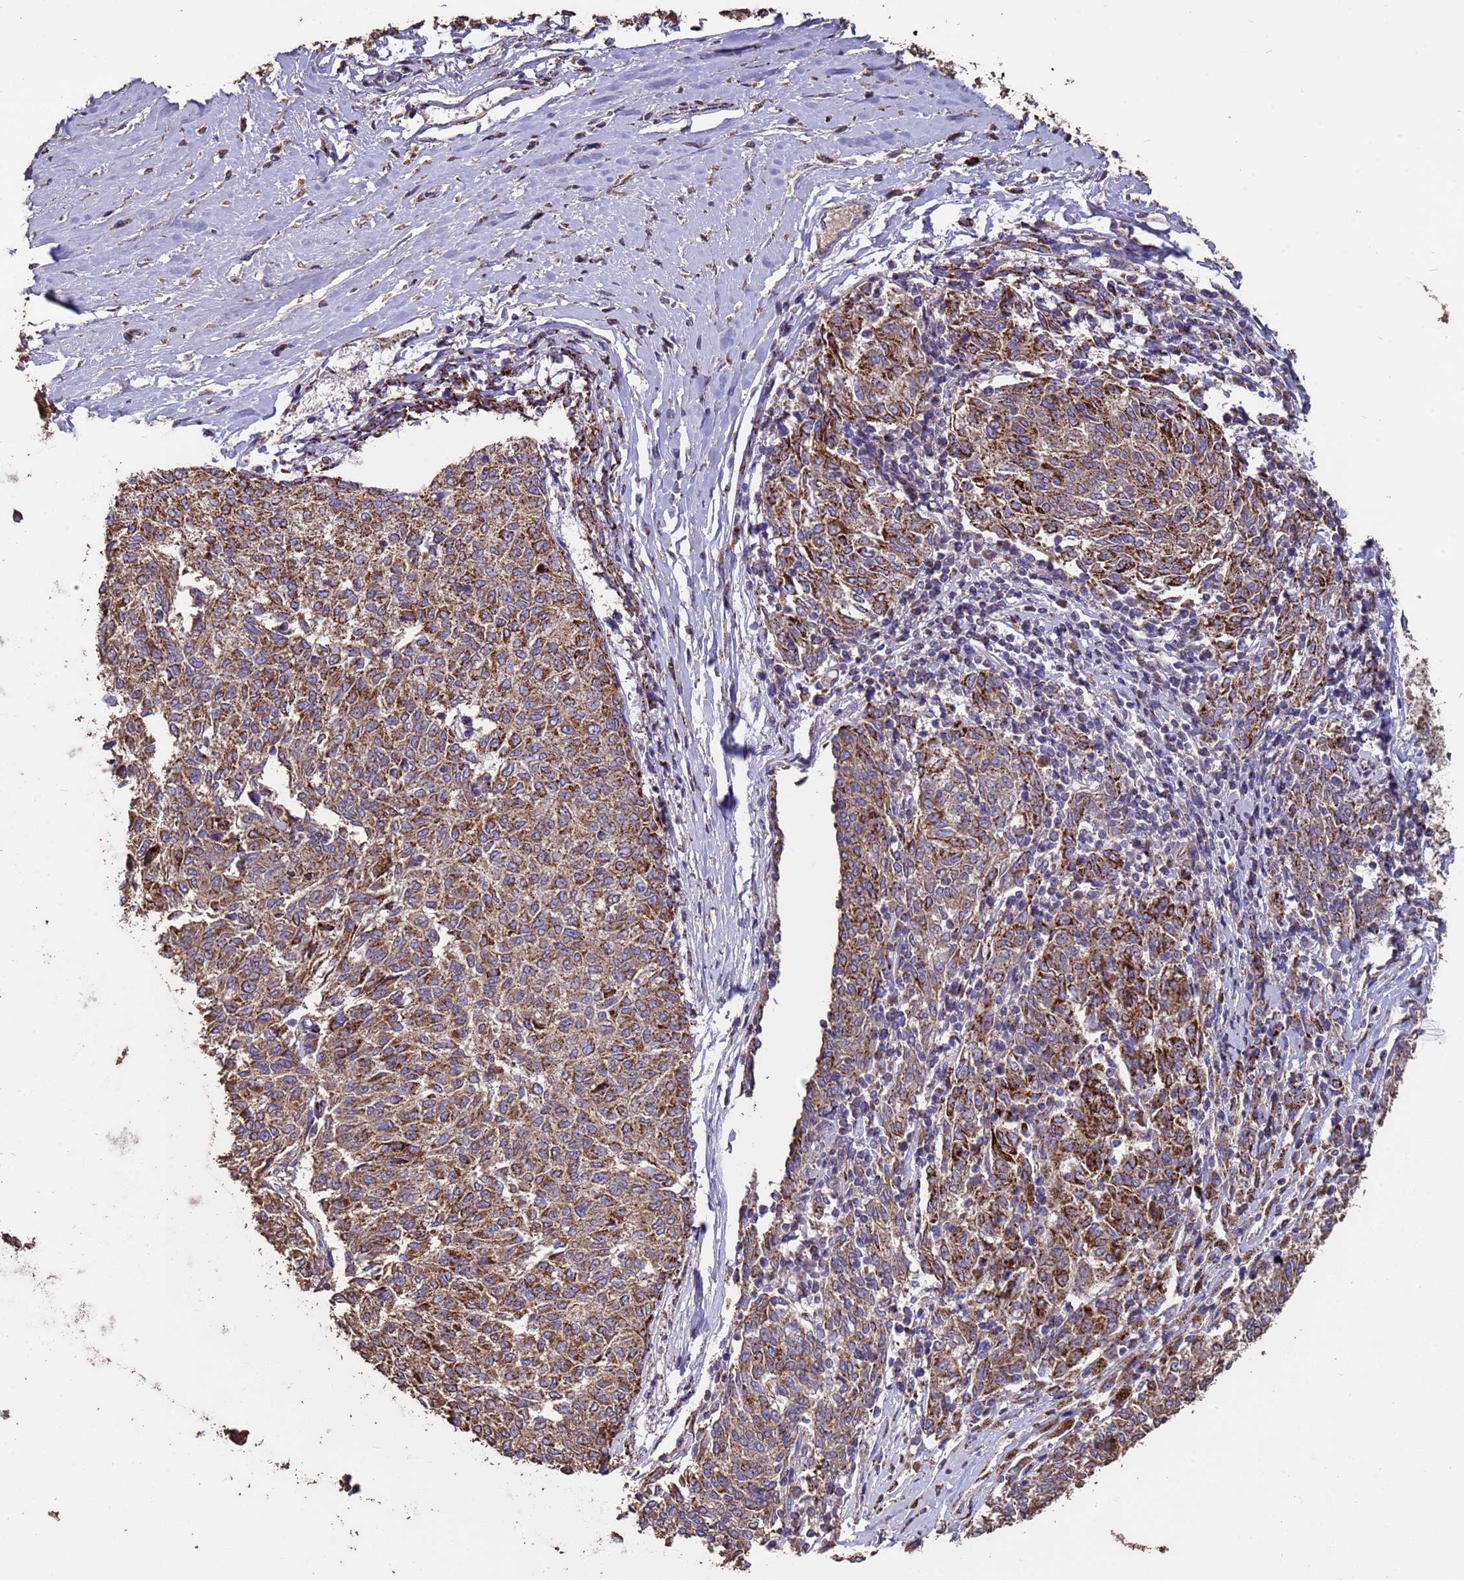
{"staining": {"intensity": "moderate", "quantity": ">75%", "location": "cytoplasmic/membranous"}, "tissue": "melanoma", "cell_type": "Tumor cells", "image_type": "cancer", "snomed": [{"axis": "morphology", "description": "Malignant melanoma, NOS"}, {"axis": "topography", "description": "Skin"}], "caption": "This is an image of immunohistochemistry (IHC) staining of malignant melanoma, which shows moderate positivity in the cytoplasmic/membranous of tumor cells.", "gene": "ZNFX1", "patient": {"sex": "female", "age": 72}}